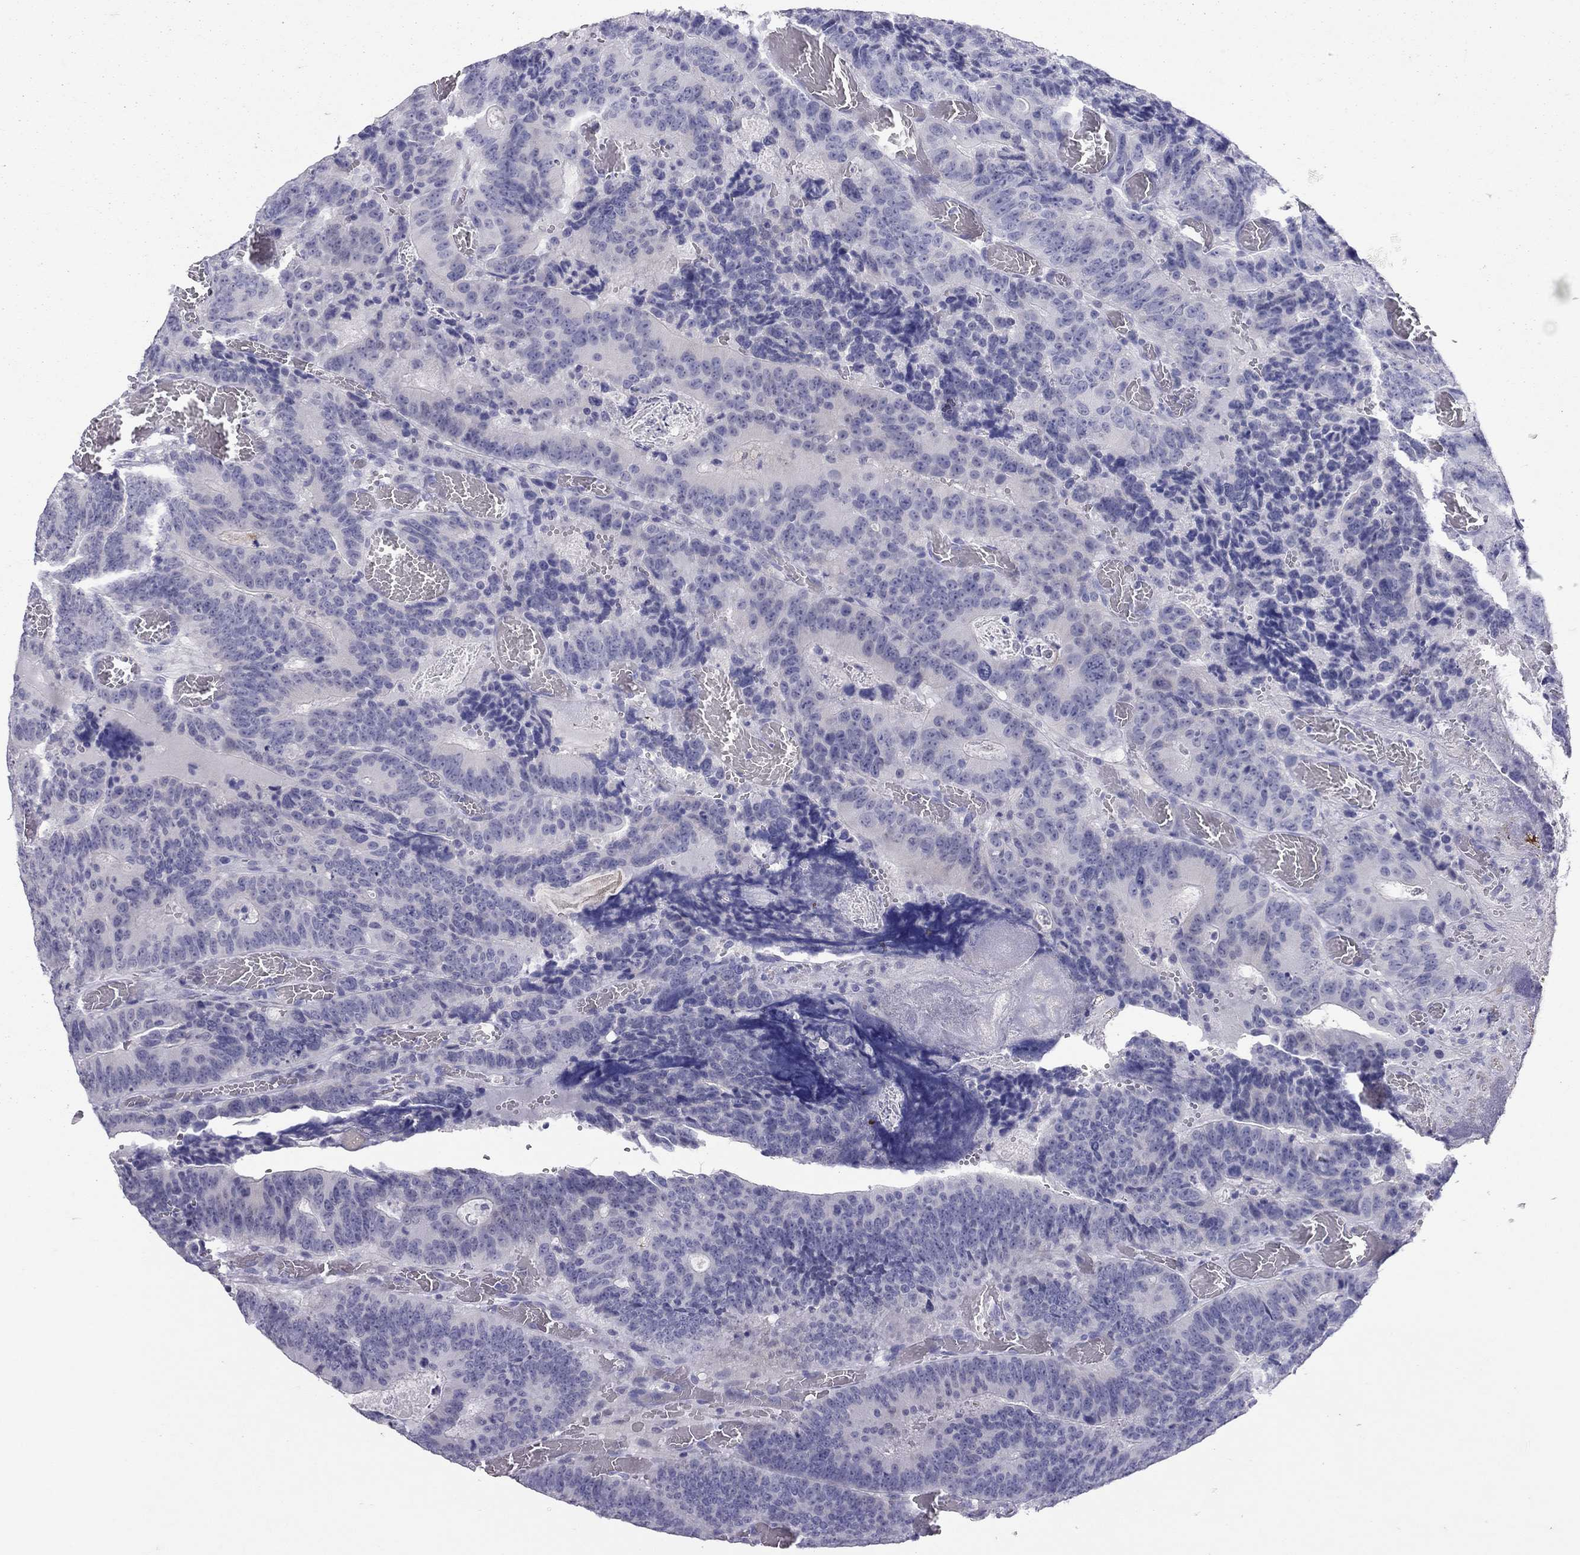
{"staining": {"intensity": "negative", "quantity": "none", "location": "none"}, "tissue": "colorectal cancer", "cell_type": "Tumor cells", "image_type": "cancer", "snomed": [{"axis": "morphology", "description": "Adenocarcinoma, NOS"}, {"axis": "topography", "description": "Colon"}], "caption": "There is no significant expression in tumor cells of colorectal adenocarcinoma.", "gene": "MUC16", "patient": {"sex": "female", "age": 82}}